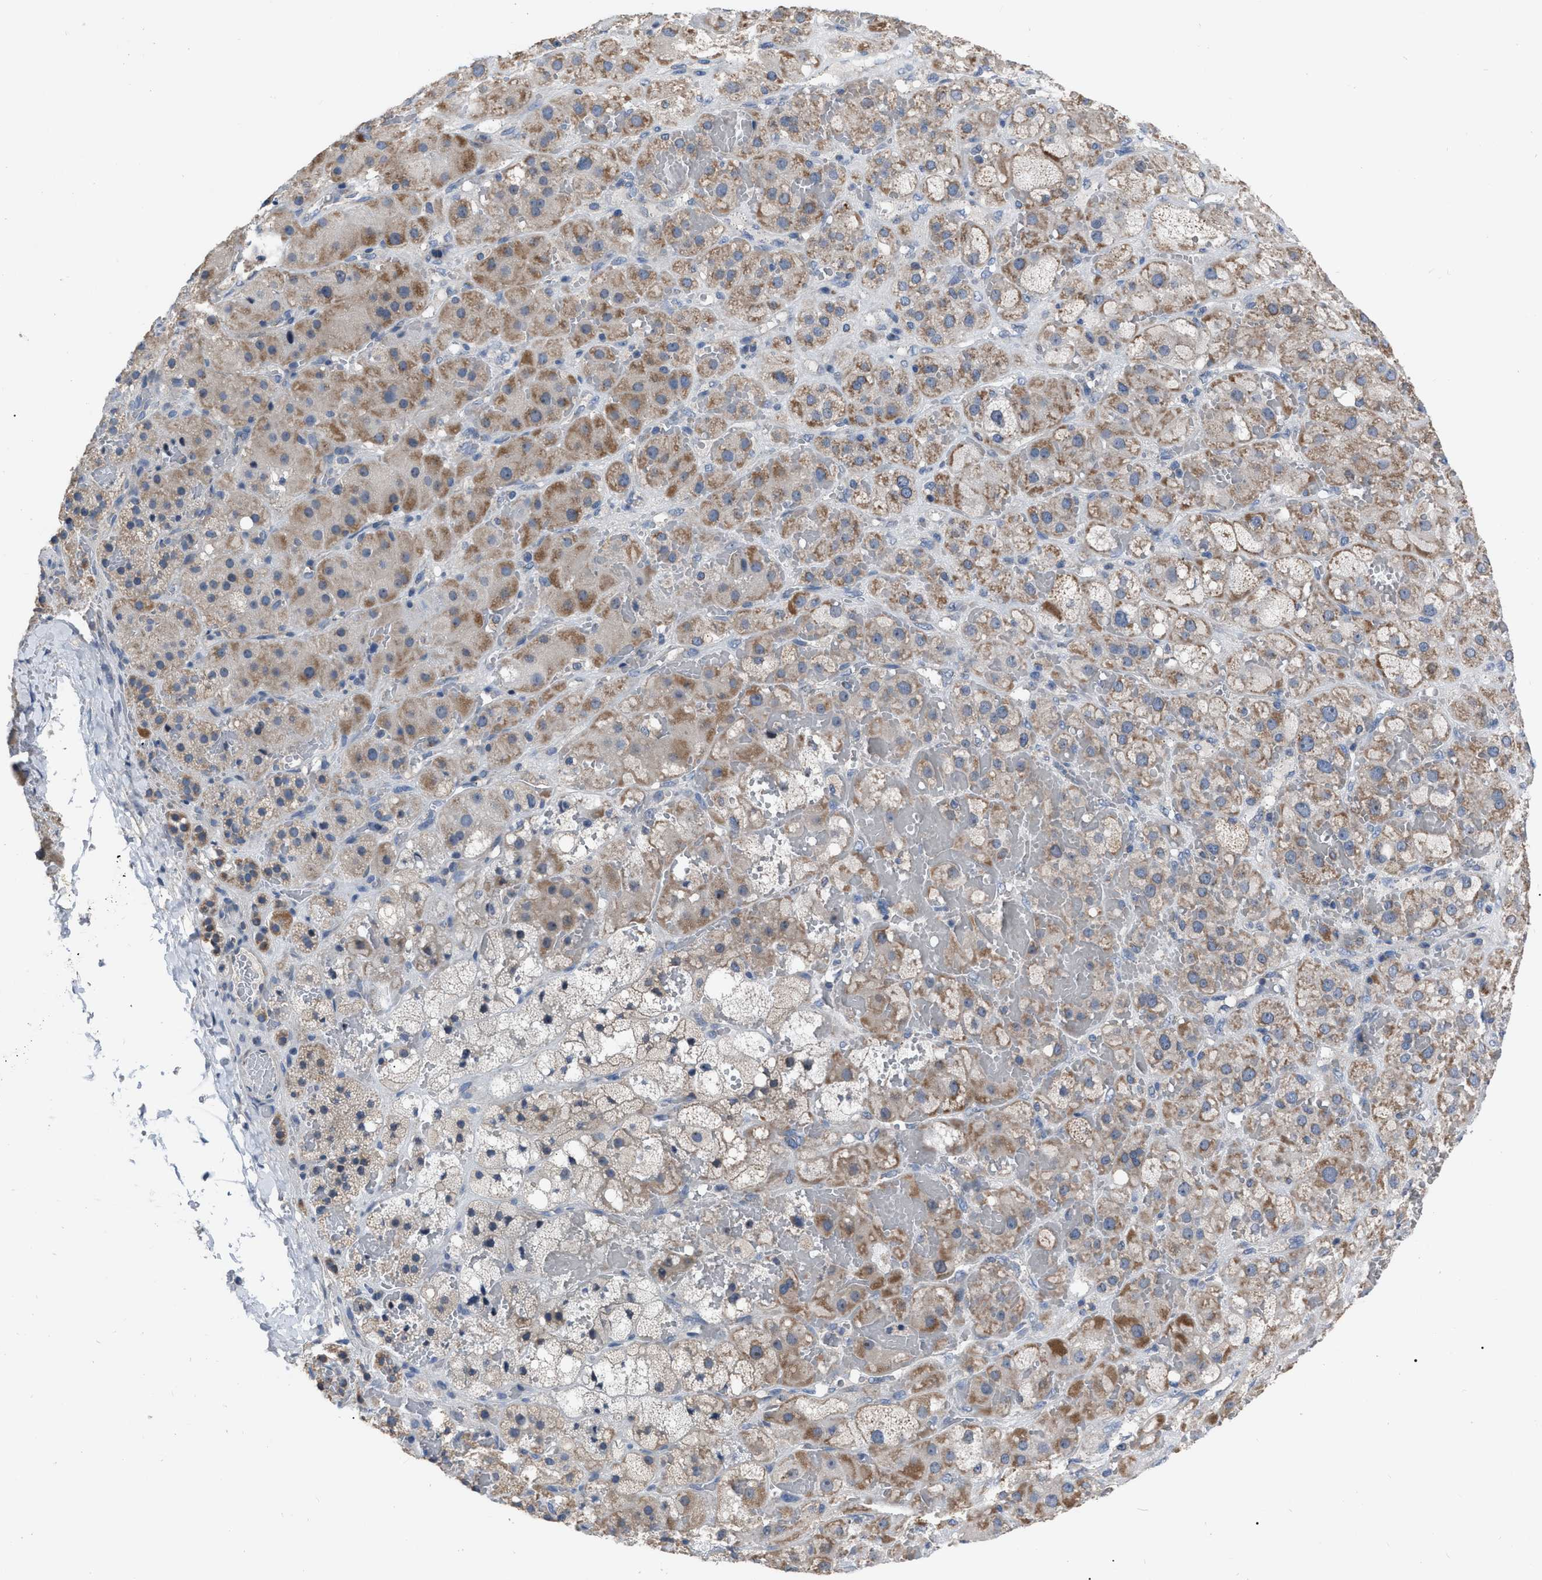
{"staining": {"intensity": "moderate", "quantity": ">75%", "location": "cytoplasmic/membranous"}, "tissue": "adrenal gland", "cell_type": "Glandular cells", "image_type": "normal", "snomed": [{"axis": "morphology", "description": "Normal tissue, NOS"}, {"axis": "topography", "description": "Adrenal gland"}], "caption": "This histopathology image shows IHC staining of normal human adrenal gland, with medium moderate cytoplasmic/membranous positivity in about >75% of glandular cells.", "gene": "DDX56", "patient": {"sex": "female", "age": 47}}